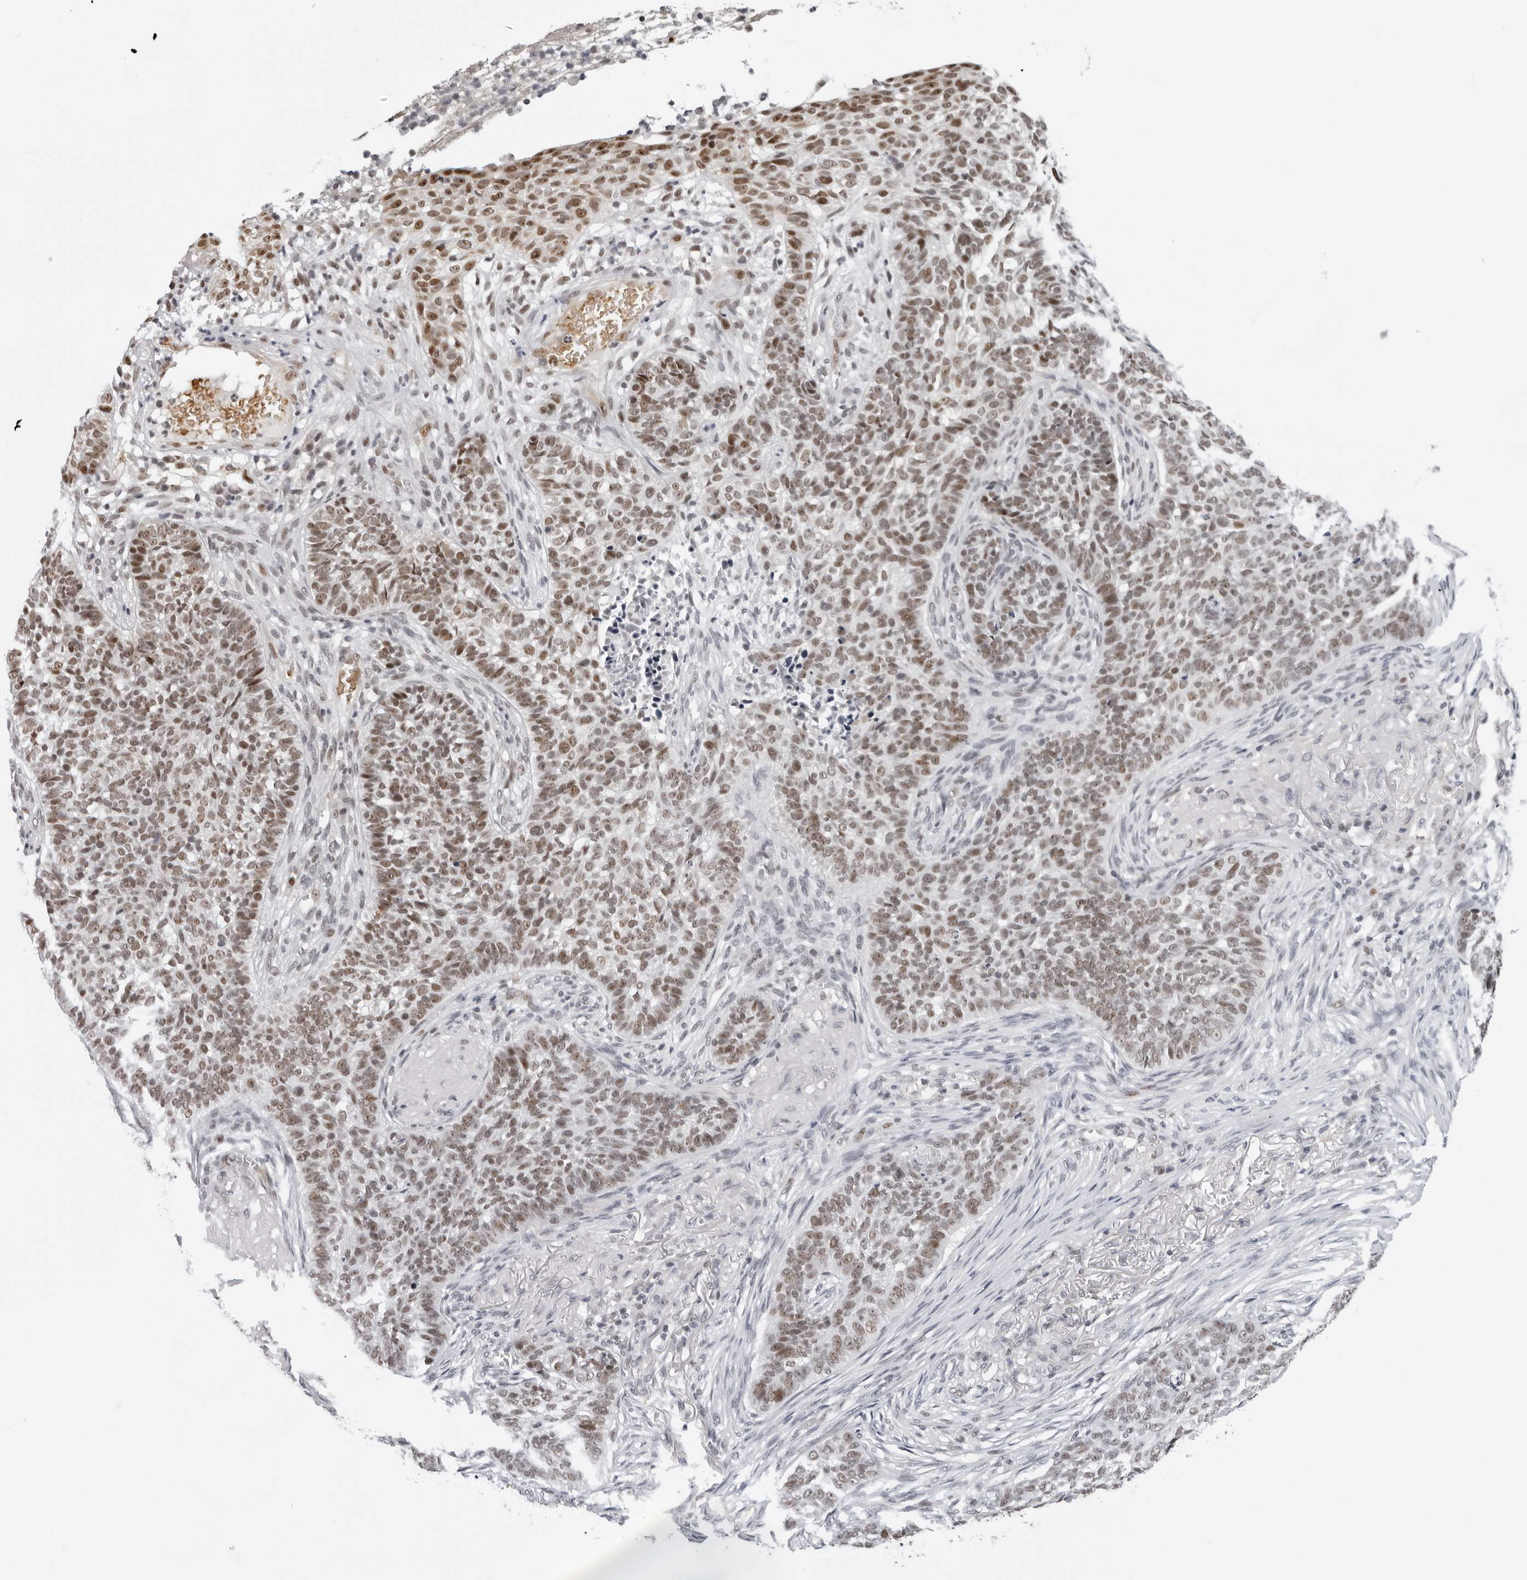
{"staining": {"intensity": "moderate", "quantity": ">75%", "location": "nuclear"}, "tissue": "skin cancer", "cell_type": "Tumor cells", "image_type": "cancer", "snomed": [{"axis": "morphology", "description": "Basal cell carcinoma"}, {"axis": "topography", "description": "Skin"}], "caption": "IHC image of neoplastic tissue: skin basal cell carcinoma stained using immunohistochemistry (IHC) exhibits medium levels of moderate protein expression localized specifically in the nuclear of tumor cells, appearing as a nuclear brown color.", "gene": "USP1", "patient": {"sex": "male", "age": 85}}